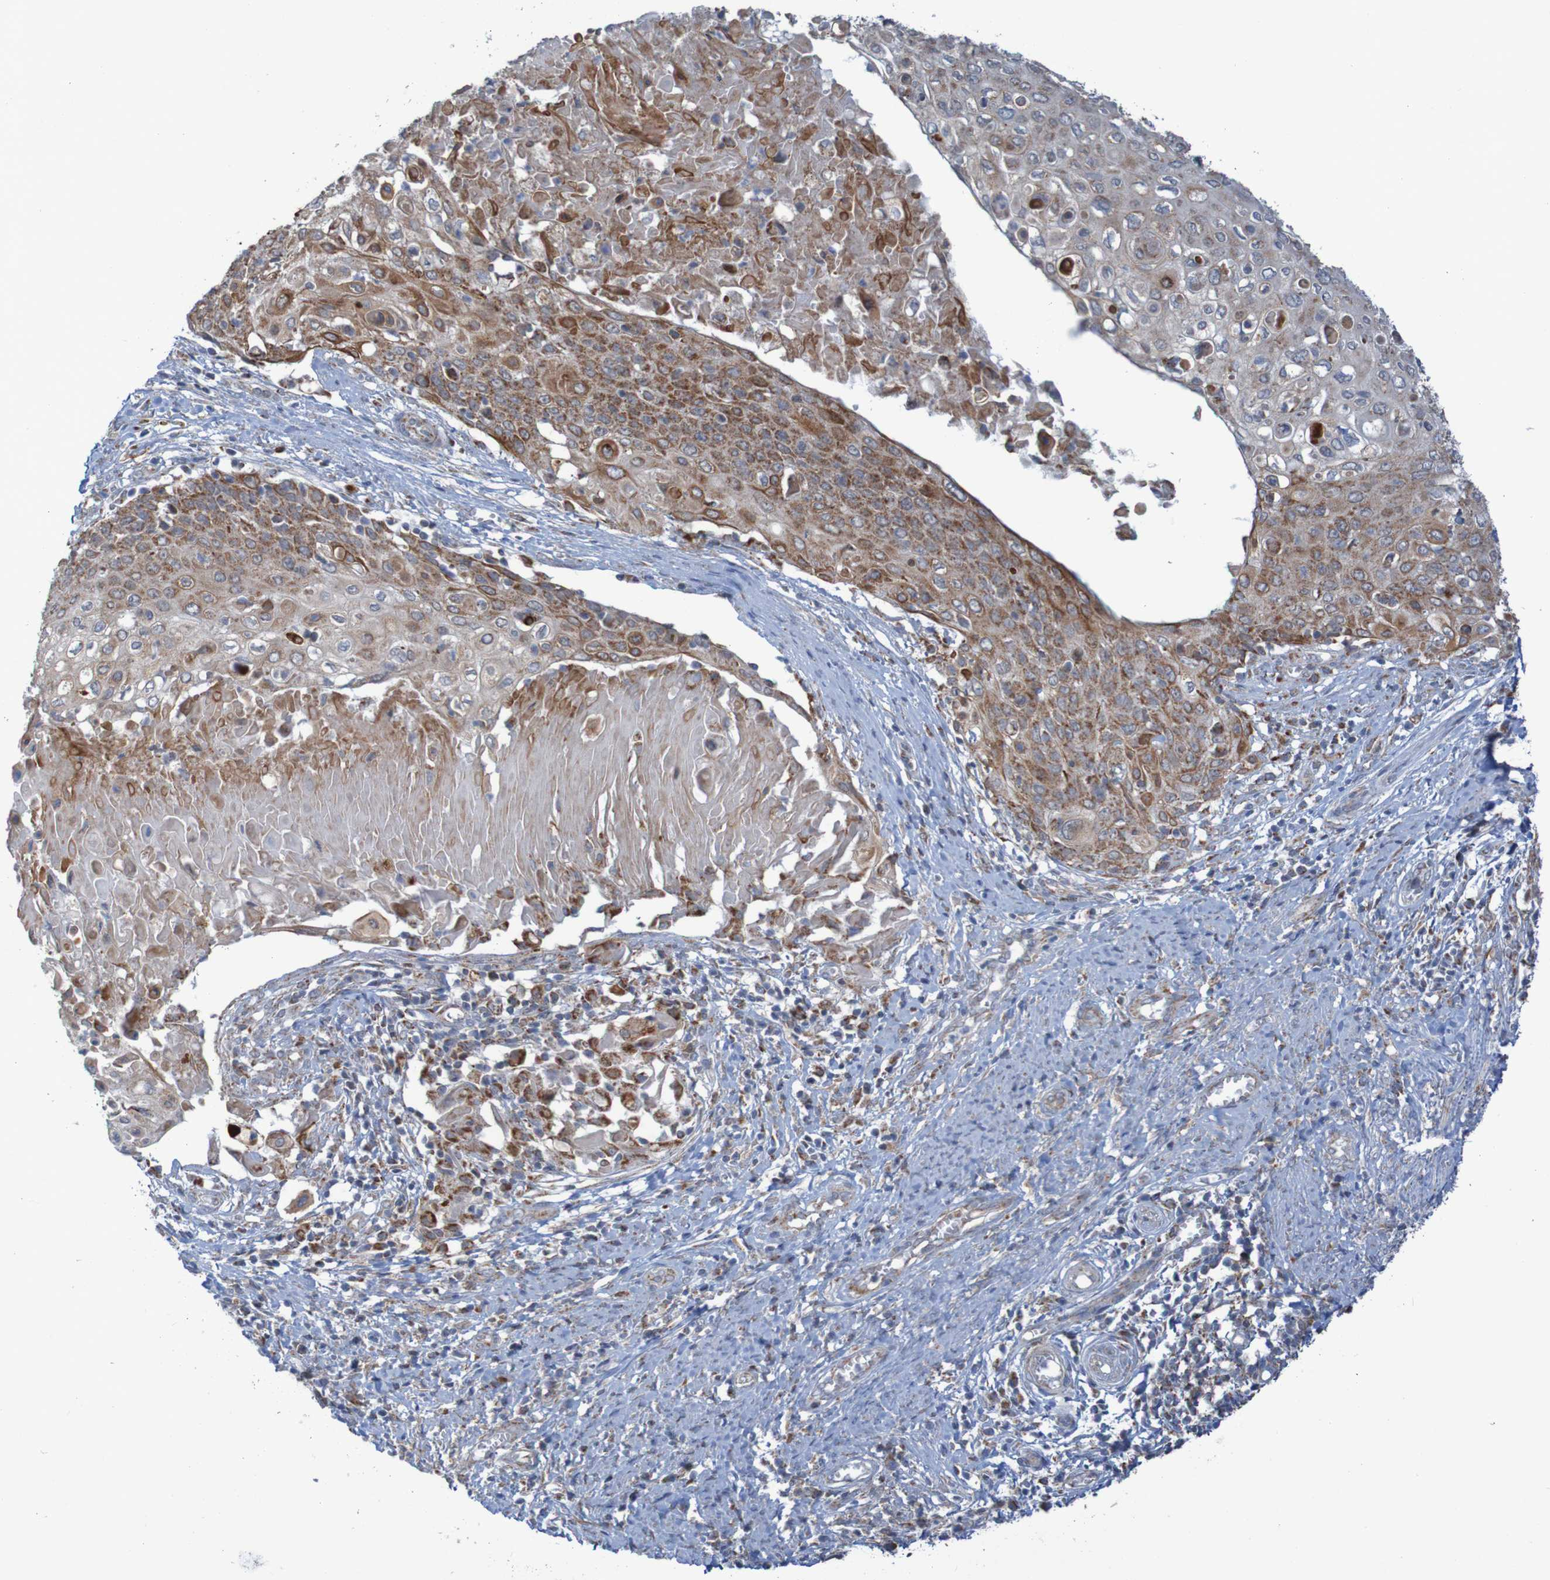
{"staining": {"intensity": "moderate", "quantity": ">75%", "location": "cytoplasmic/membranous"}, "tissue": "cervical cancer", "cell_type": "Tumor cells", "image_type": "cancer", "snomed": [{"axis": "morphology", "description": "Squamous cell carcinoma, NOS"}, {"axis": "topography", "description": "Cervix"}], "caption": "This histopathology image exhibits IHC staining of cervical cancer, with medium moderate cytoplasmic/membranous staining in approximately >75% of tumor cells.", "gene": "CCDC51", "patient": {"sex": "female", "age": 39}}